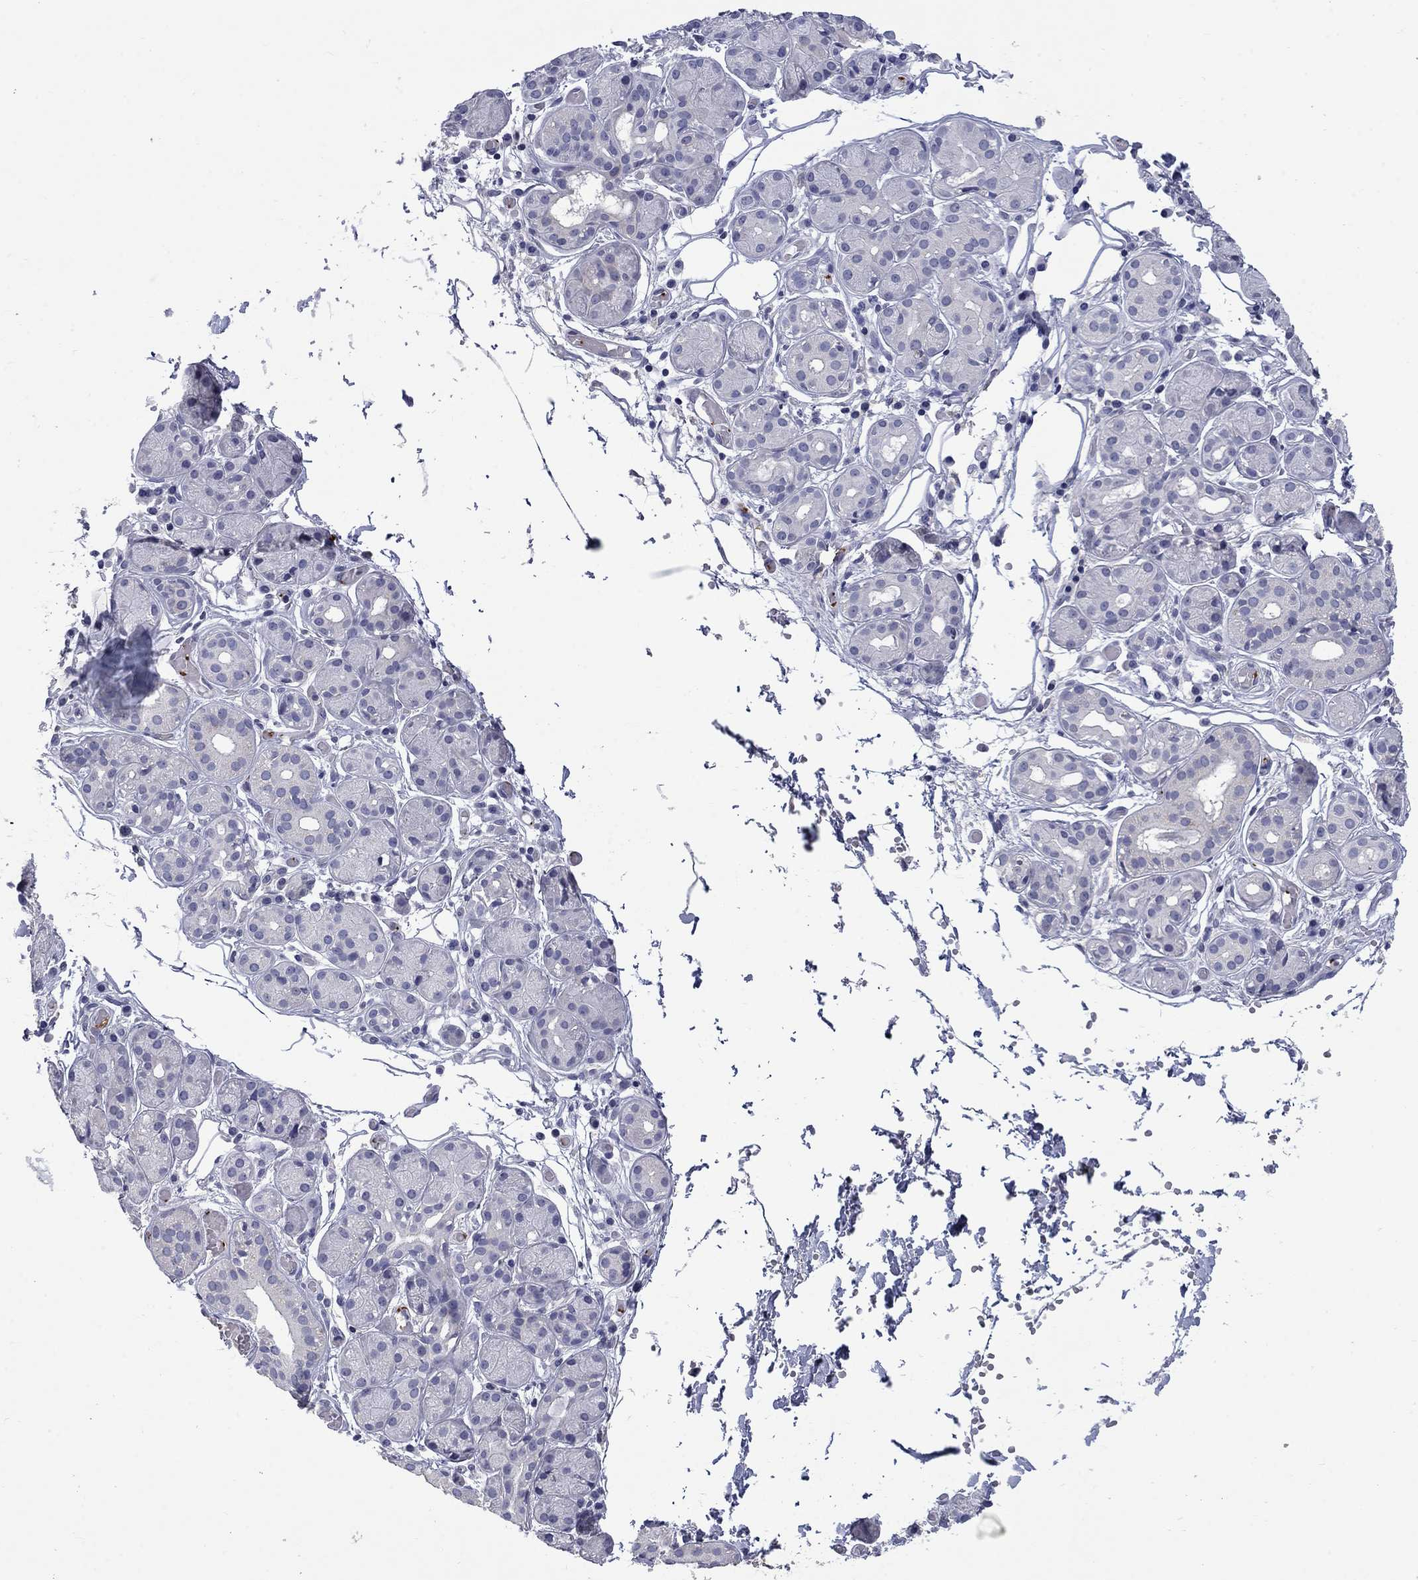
{"staining": {"intensity": "negative", "quantity": "none", "location": "none"}, "tissue": "salivary gland", "cell_type": "Glandular cells", "image_type": "normal", "snomed": [{"axis": "morphology", "description": "Normal tissue, NOS"}, {"axis": "topography", "description": "Salivary gland"}, {"axis": "topography", "description": "Peripheral nerve tissue"}], "caption": "Normal salivary gland was stained to show a protein in brown. There is no significant positivity in glandular cells. The staining is performed using DAB brown chromogen with nuclei counter-stained in using hematoxylin.", "gene": "PLEK", "patient": {"sex": "male", "age": 71}}